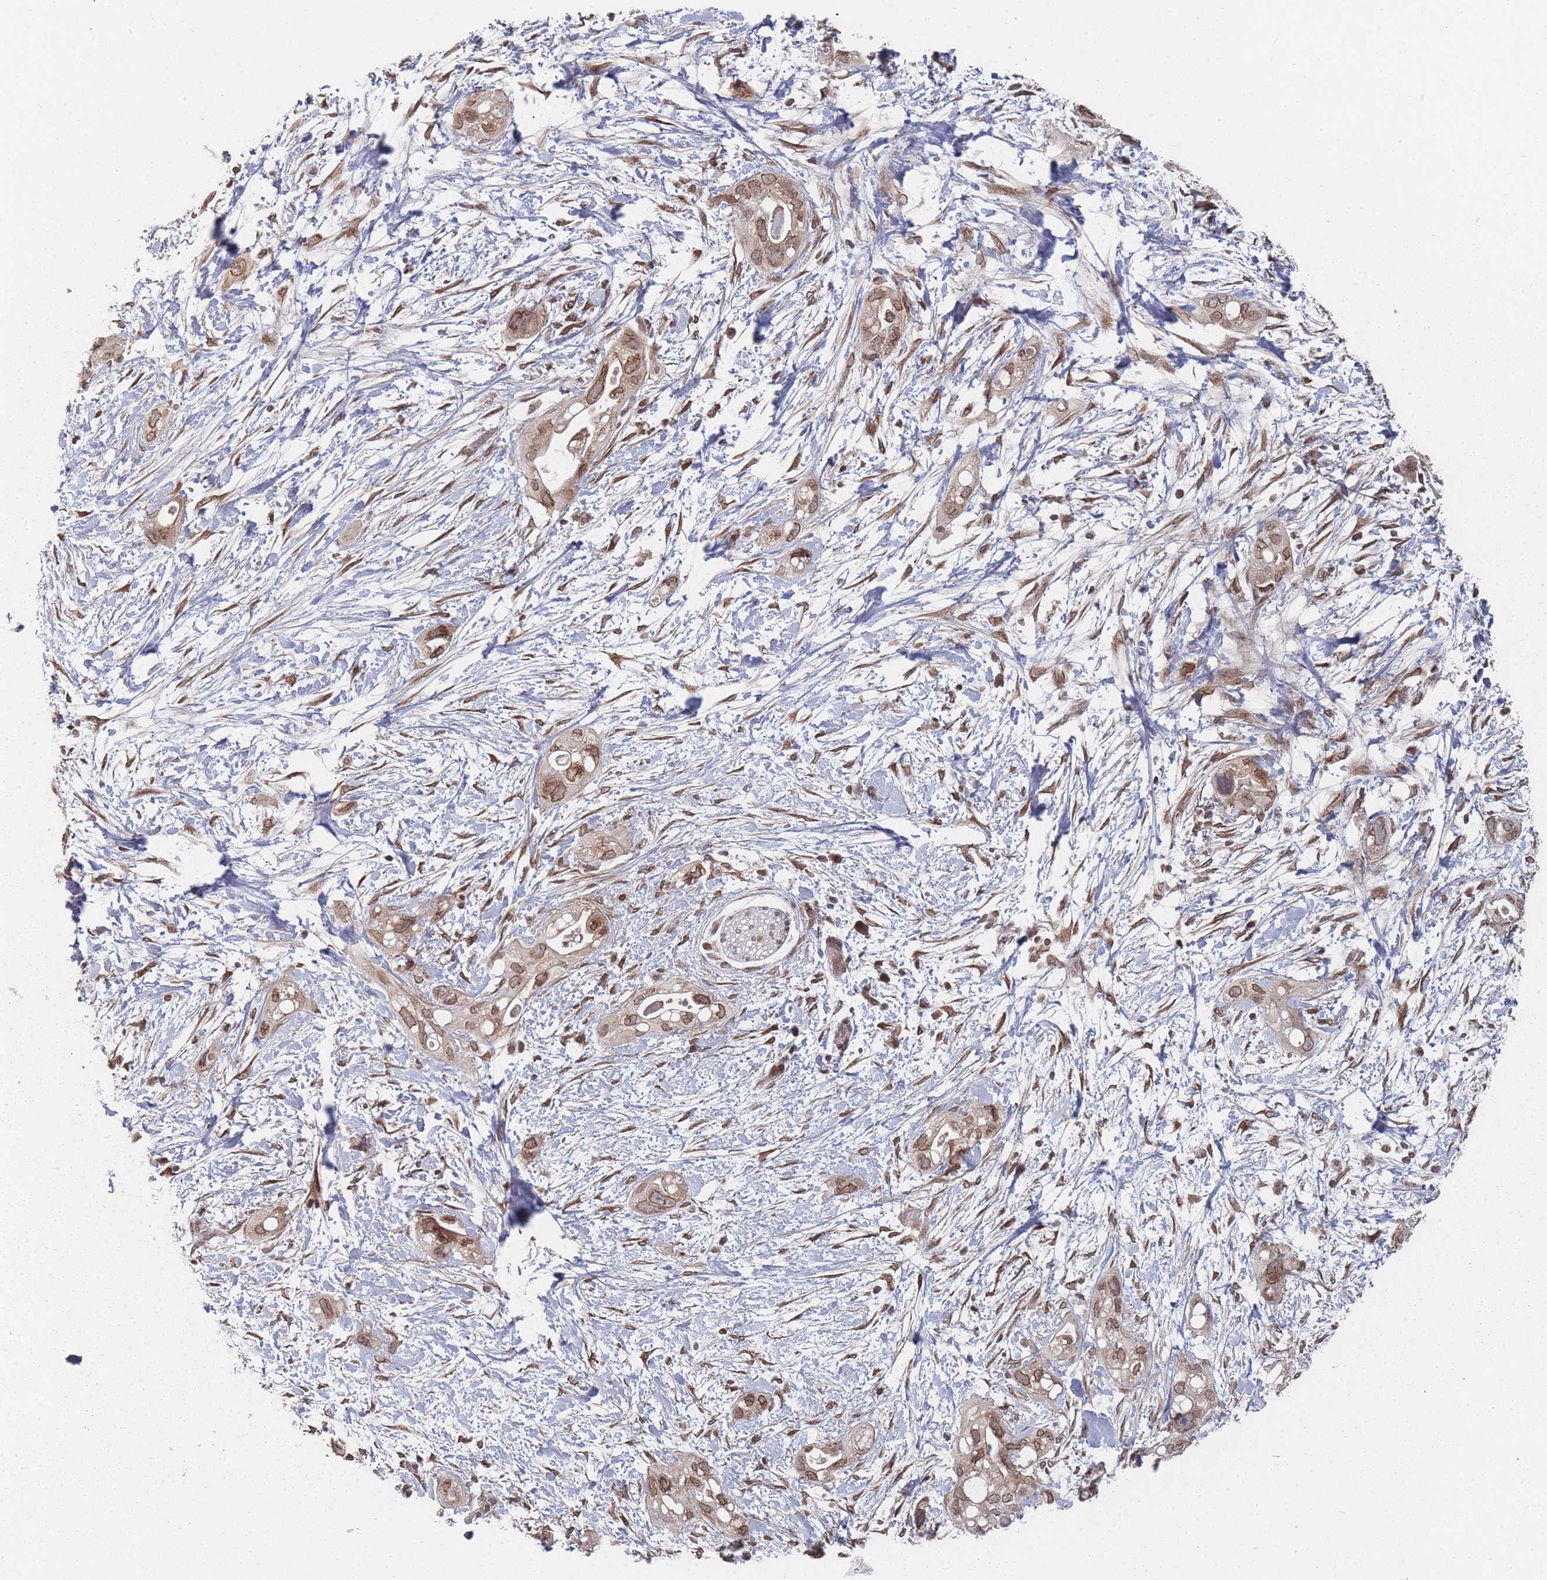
{"staining": {"intensity": "moderate", "quantity": ">75%", "location": "cytoplasmic/membranous,nuclear"}, "tissue": "pancreatic cancer", "cell_type": "Tumor cells", "image_type": "cancer", "snomed": [{"axis": "morphology", "description": "Adenocarcinoma, NOS"}, {"axis": "topography", "description": "Pancreas"}], "caption": "High-power microscopy captured an IHC photomicrograph of pancreatic adenocarcinoma, revealing moderate cytoplasmic/membranous and nuclear expression in approximately >75% of tumor cells.", "gene": "TBC1D25", "patient": {"sex": "female", "age": 72}}